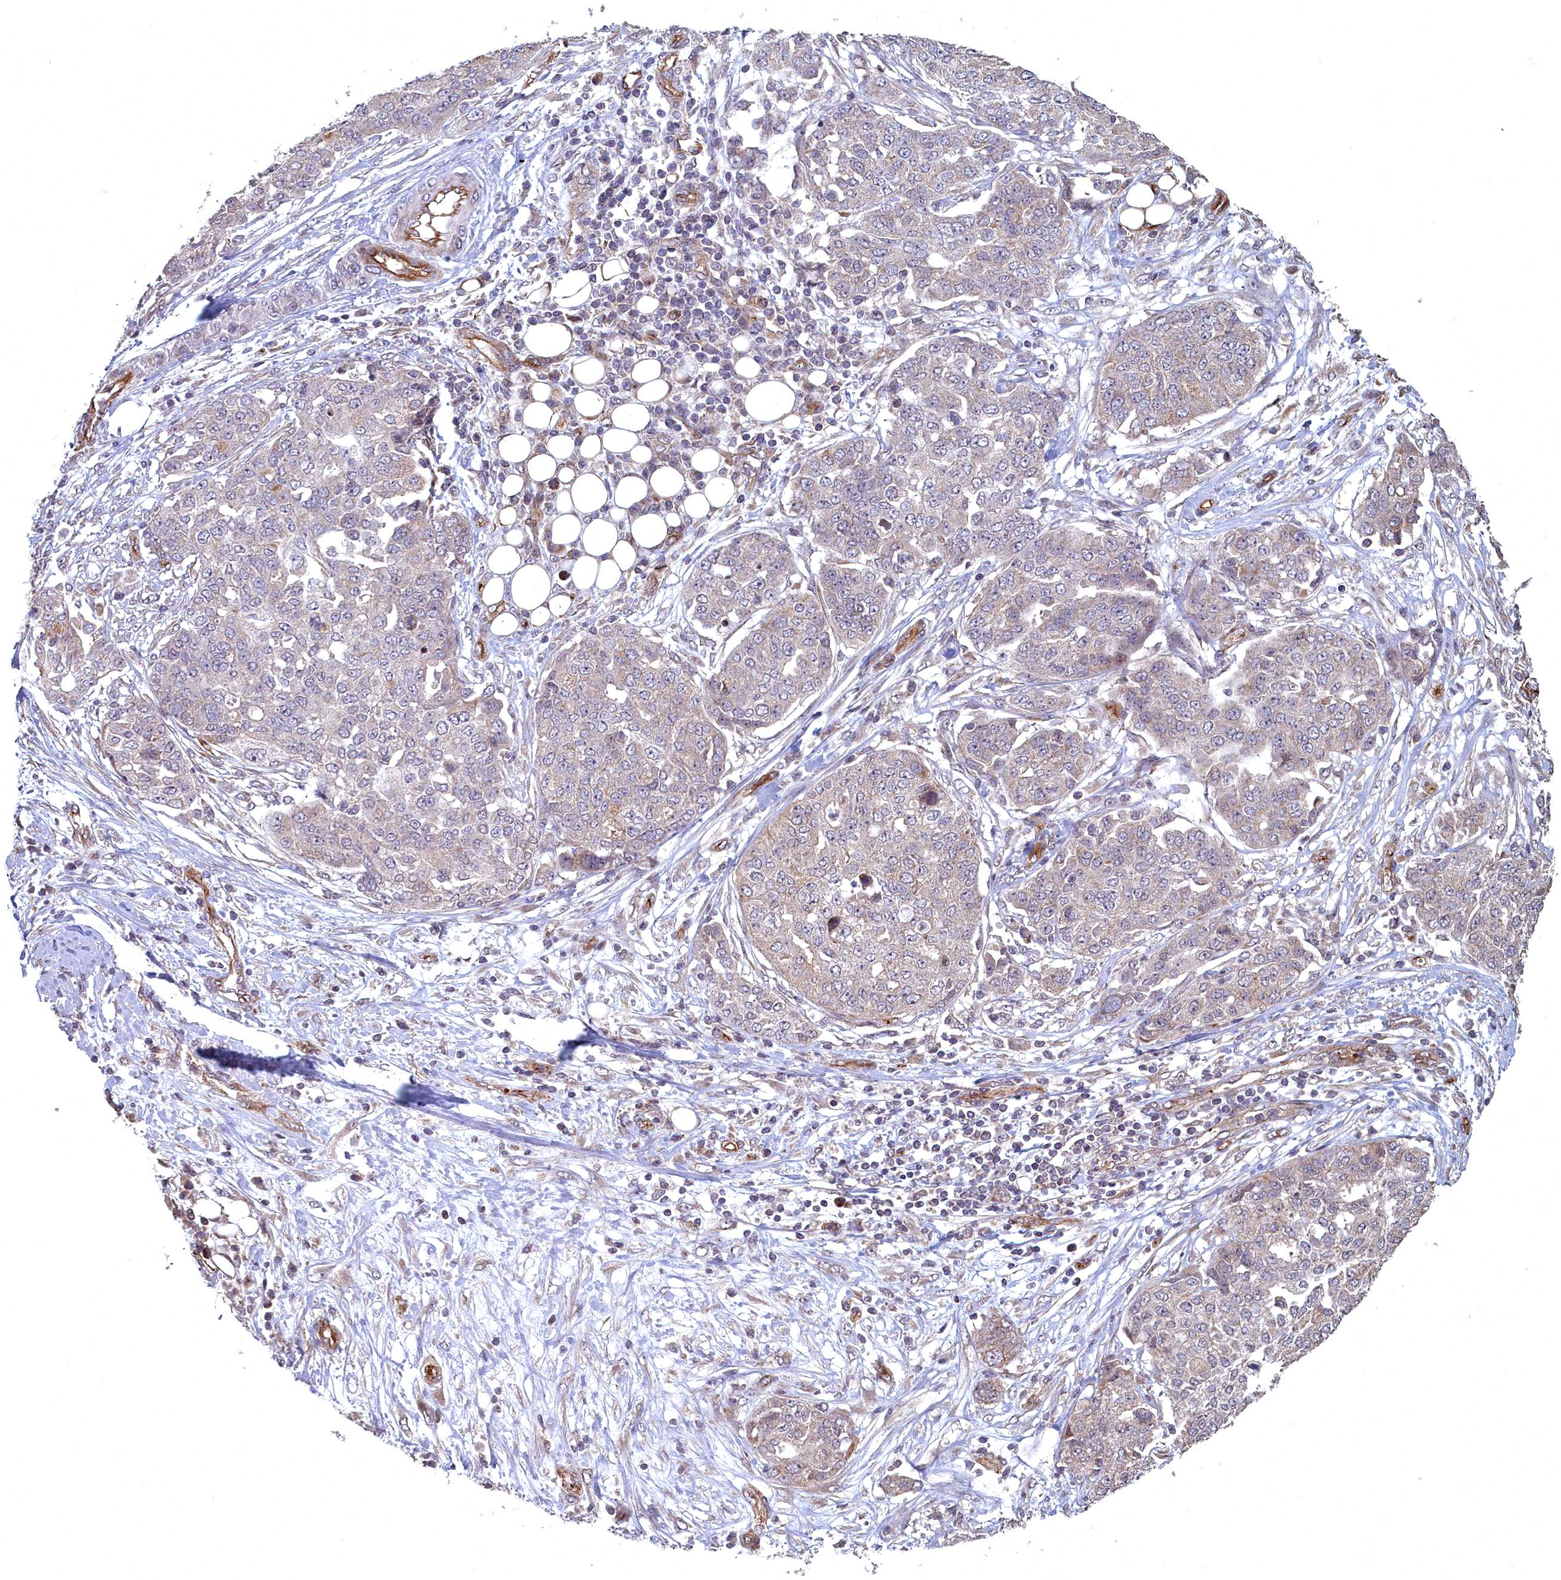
{"staining": {"intensity": "weak", "quantity": "<25%", "location": "cytoplasmic/membranous"}, "tissue": "ovarian cancer", "cell_type": "Tumor cells", "image_type": "cancer", "snomed": [{"axis": "morphology", "description": "Cystadenocarcinoma, serous, NOS"}, {"axis": "topography", "description": "Soft tissue"}, {"axis": "topography", "description": "Ovary"}], "caption": "Tumor cells are negative for brown protein staining in serous cystadenocarcinoma (ovarian).", "gene": "TSPYL4", "patient": {"sex": "female", "age": 57}}